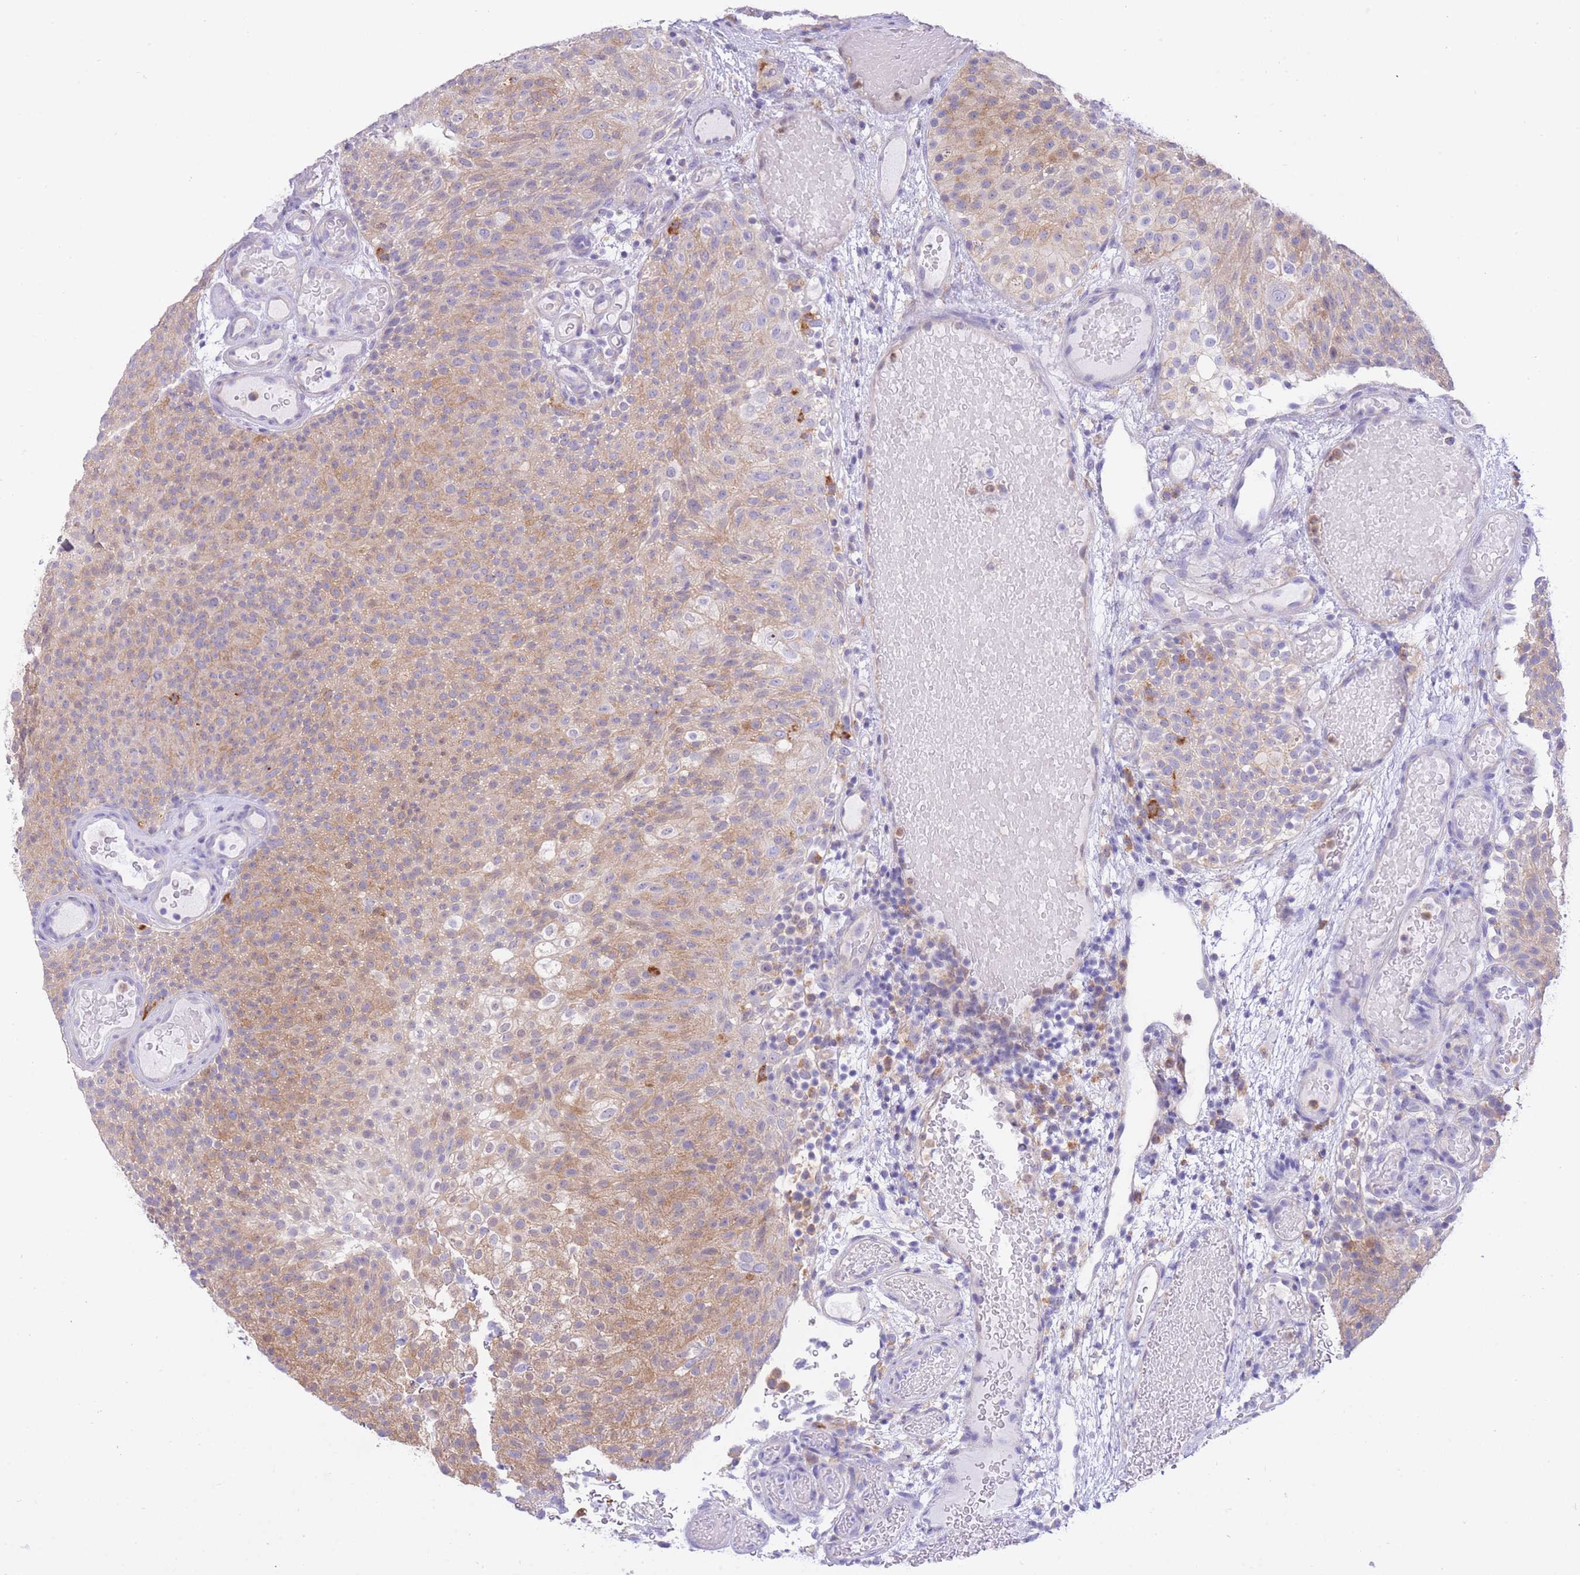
{"staining": {"intensity": "weak", "quantity": ">75%", "location": "cytoplasmic/membranous"}, "tissue": "urothelial cancer", "cell_type": "Tumor cells", "image_type": "cancer", "snomed": [{"axis": "morphology", "description": "Urothelial carcinoma, Low grade"}, {"axis": "topography", "description": "Urinary bladder"}], "caption": "Immunohistochemical staining of human urothelial carcinoma (low-grade) shows low levels of weak cytoplasmic/membranous expression in approximately >75% of tumor cells.", "gene": "NAMPT", "patient": {"sex": "male", "age": 78}}